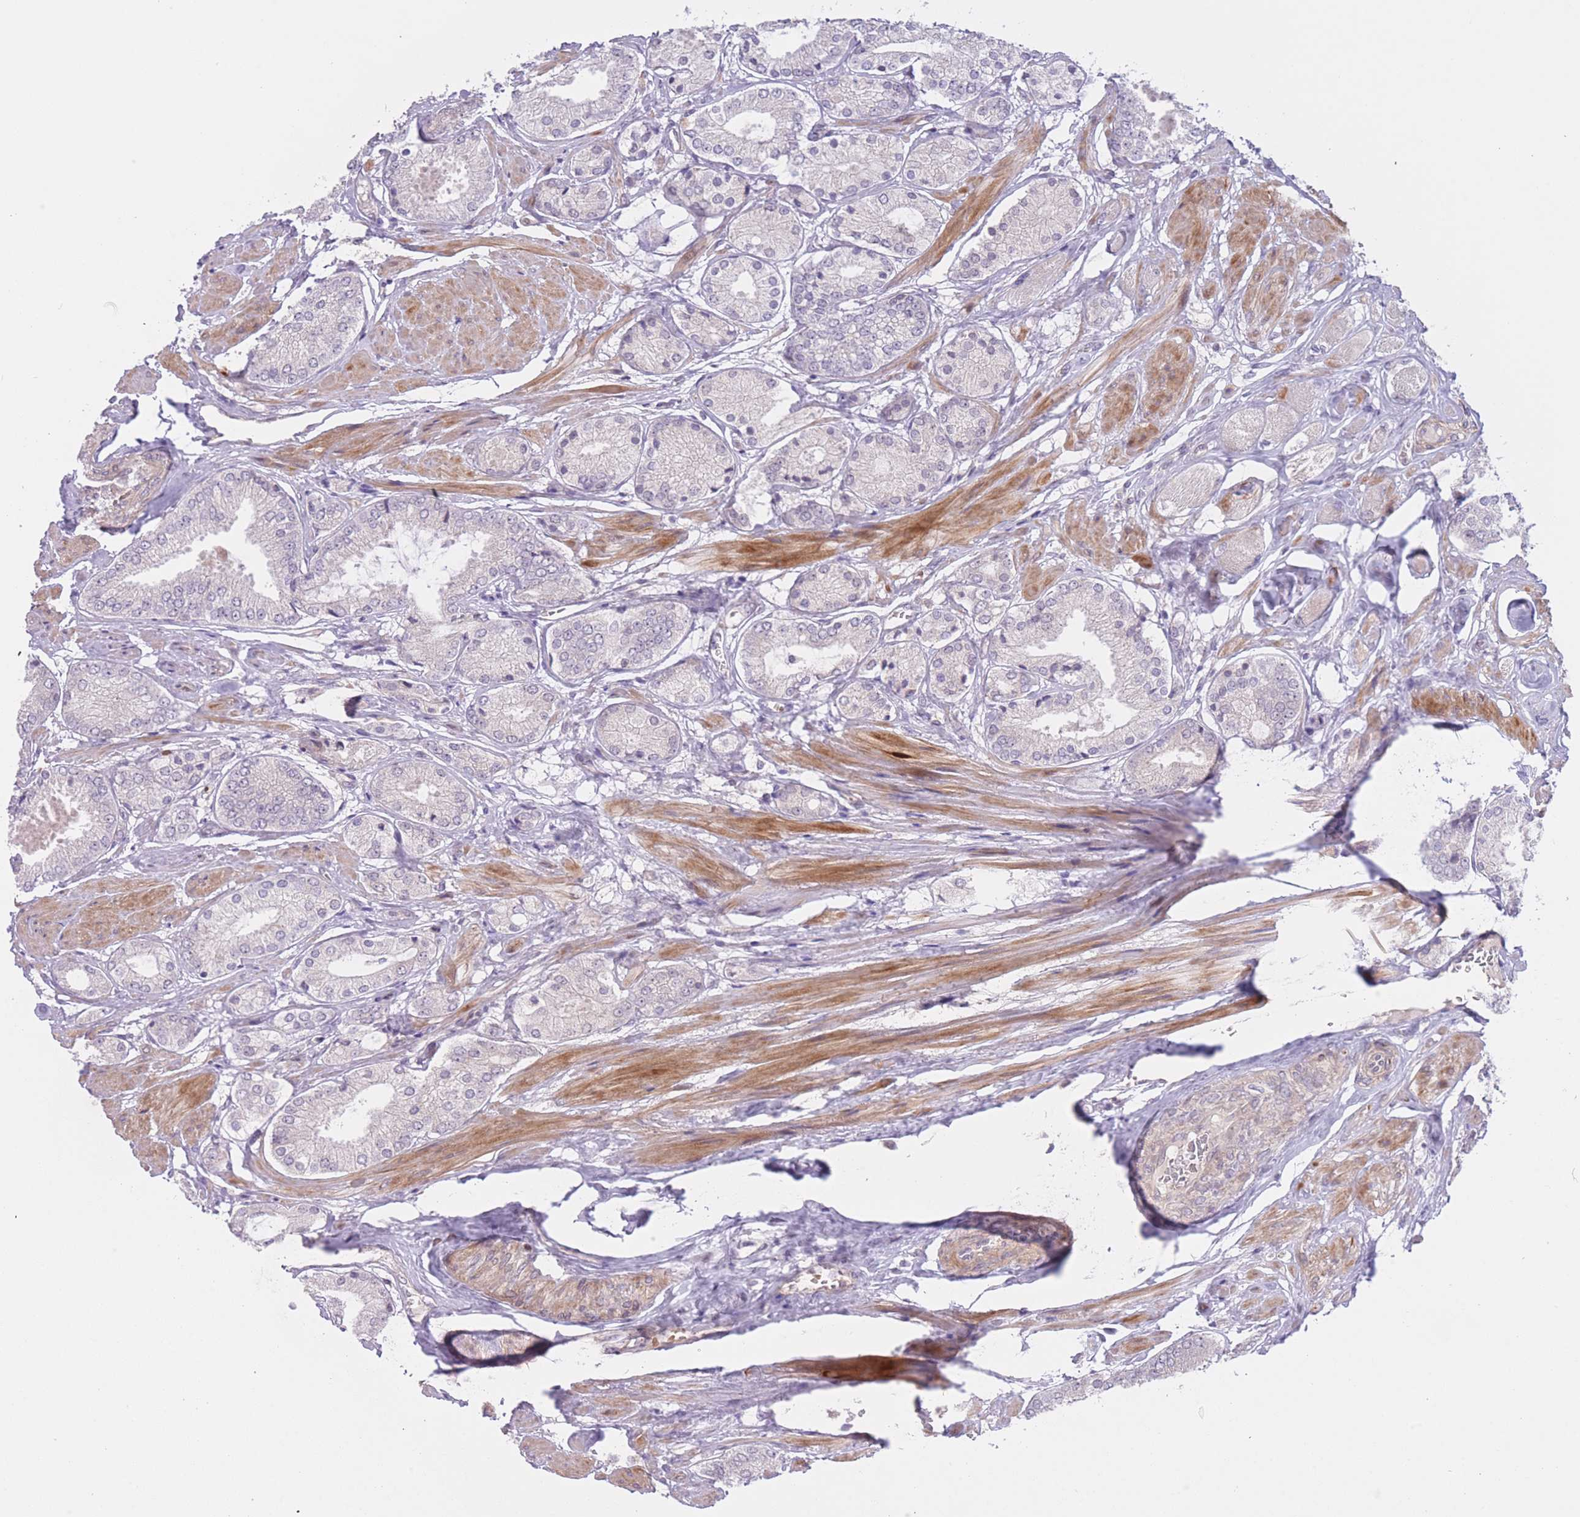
{"staining": {"intensity": "negative", "quantity": "none", "location": "none"}, "tissue": "prostate cancer", "cell_type": "Tumor cells", "image_type": "cancer", "snomed": [{"axis": "morphology", "description": "Adenocarcinoma, High grade"}, {"axis": "topography", "description": "Prostate and seminal vesicle, NOS"}], "caption": "Micrograph shows no protein staining in tumor cells of prostate adenocarcinoma (high-grade) tissue.", "gene": "FUT5", "patient": {"sex": "male", "age": 64}}